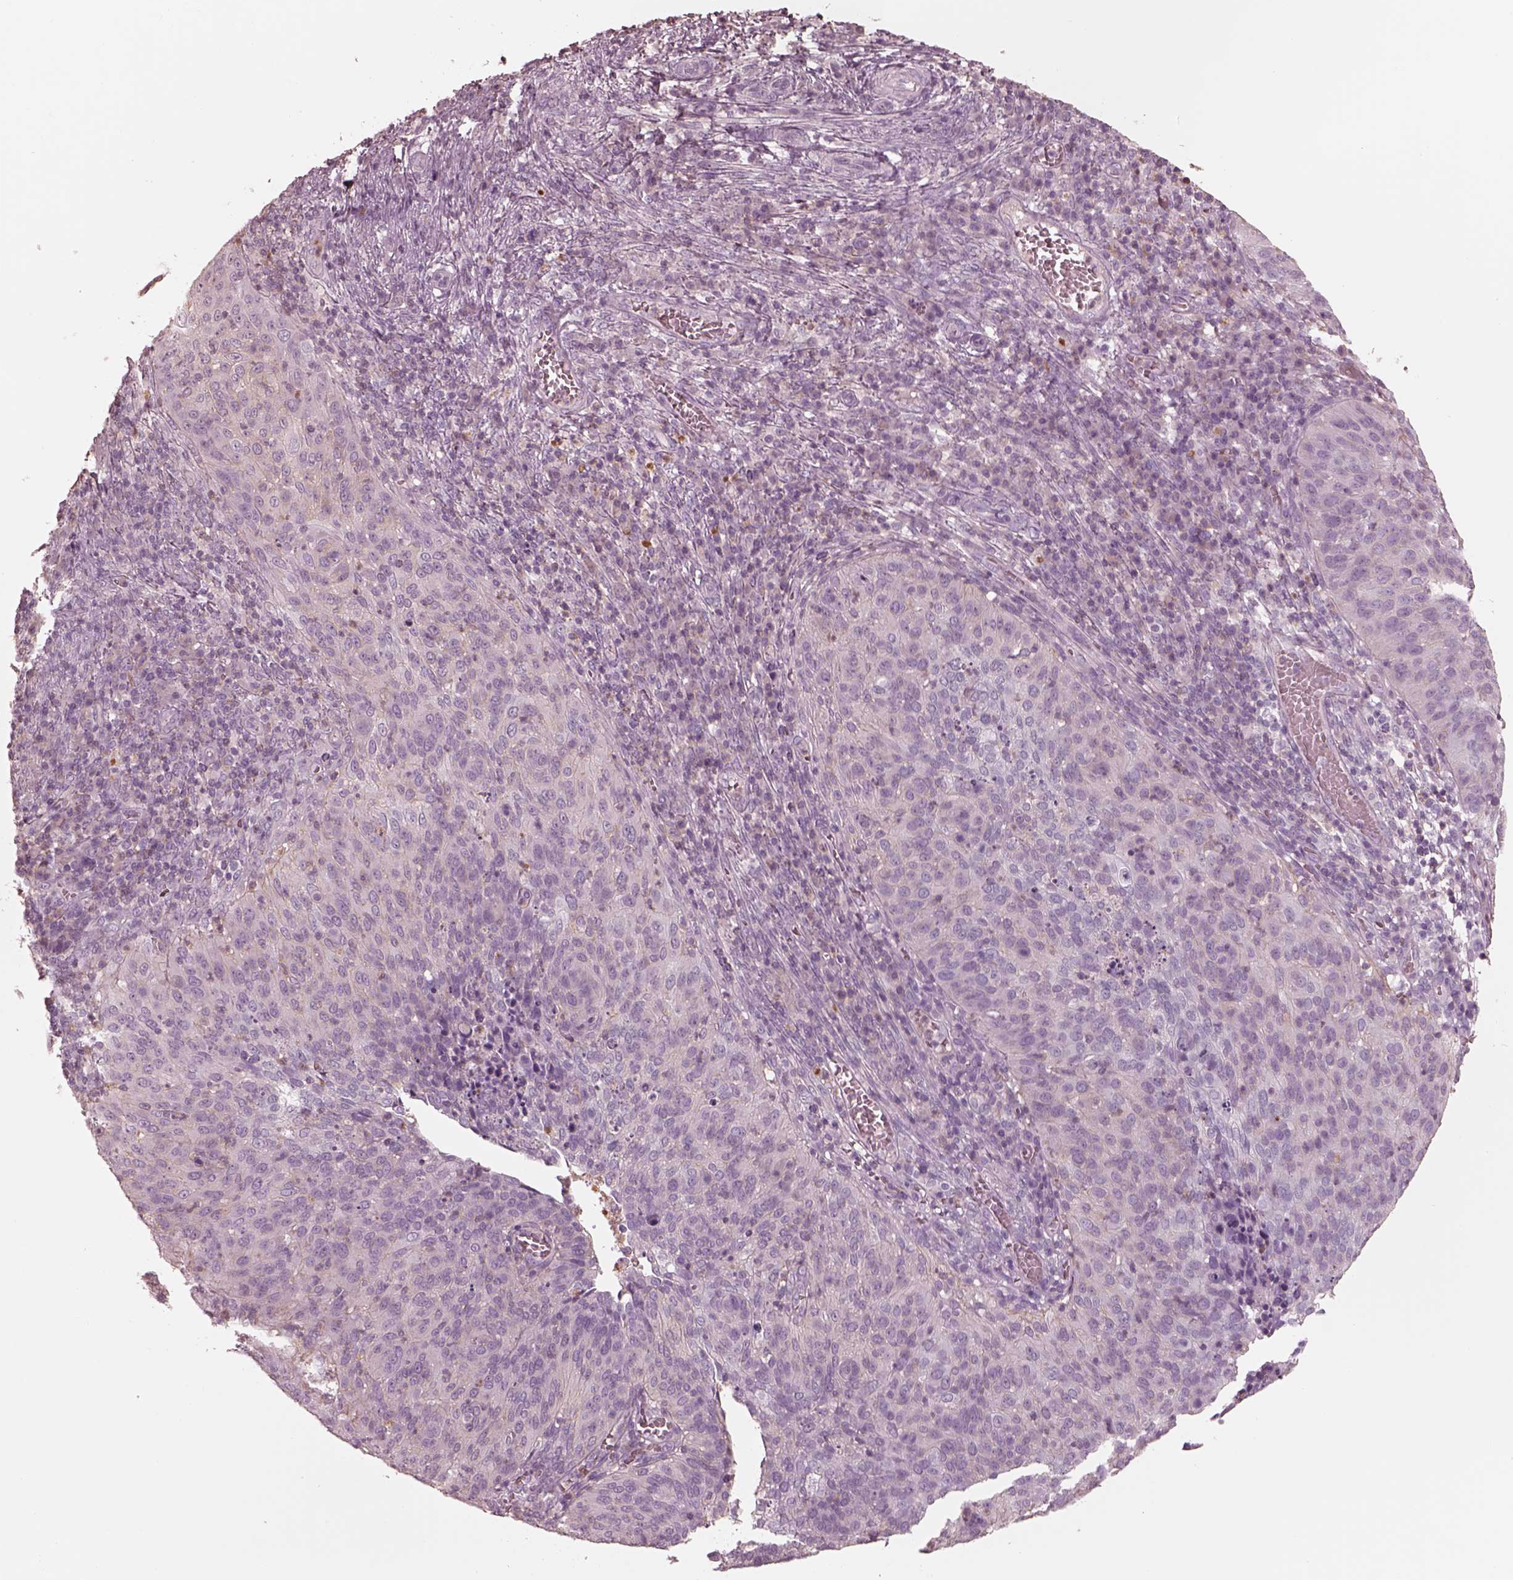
{"staining": {"intensity": "negative", "quantity": "none", "location": "none"}, "tissue": "cervical cancer", "cell_type": "Tumor cells", "image_type": "cancer", "snomed": [{"axis": "morphology", "description": "Squamous cell carcinoma, NOS"}, {"axis": "topography", "description": "Cervix"}], "caption": "IHC histopathology image of neoplastic tissue: squamous cell carcinoma (cervical) stained with DAB demonstrates no significant protein expression in tumor cells.", "gene": "GPRIN1", "patient": {"sex": "female", "age": 39}}